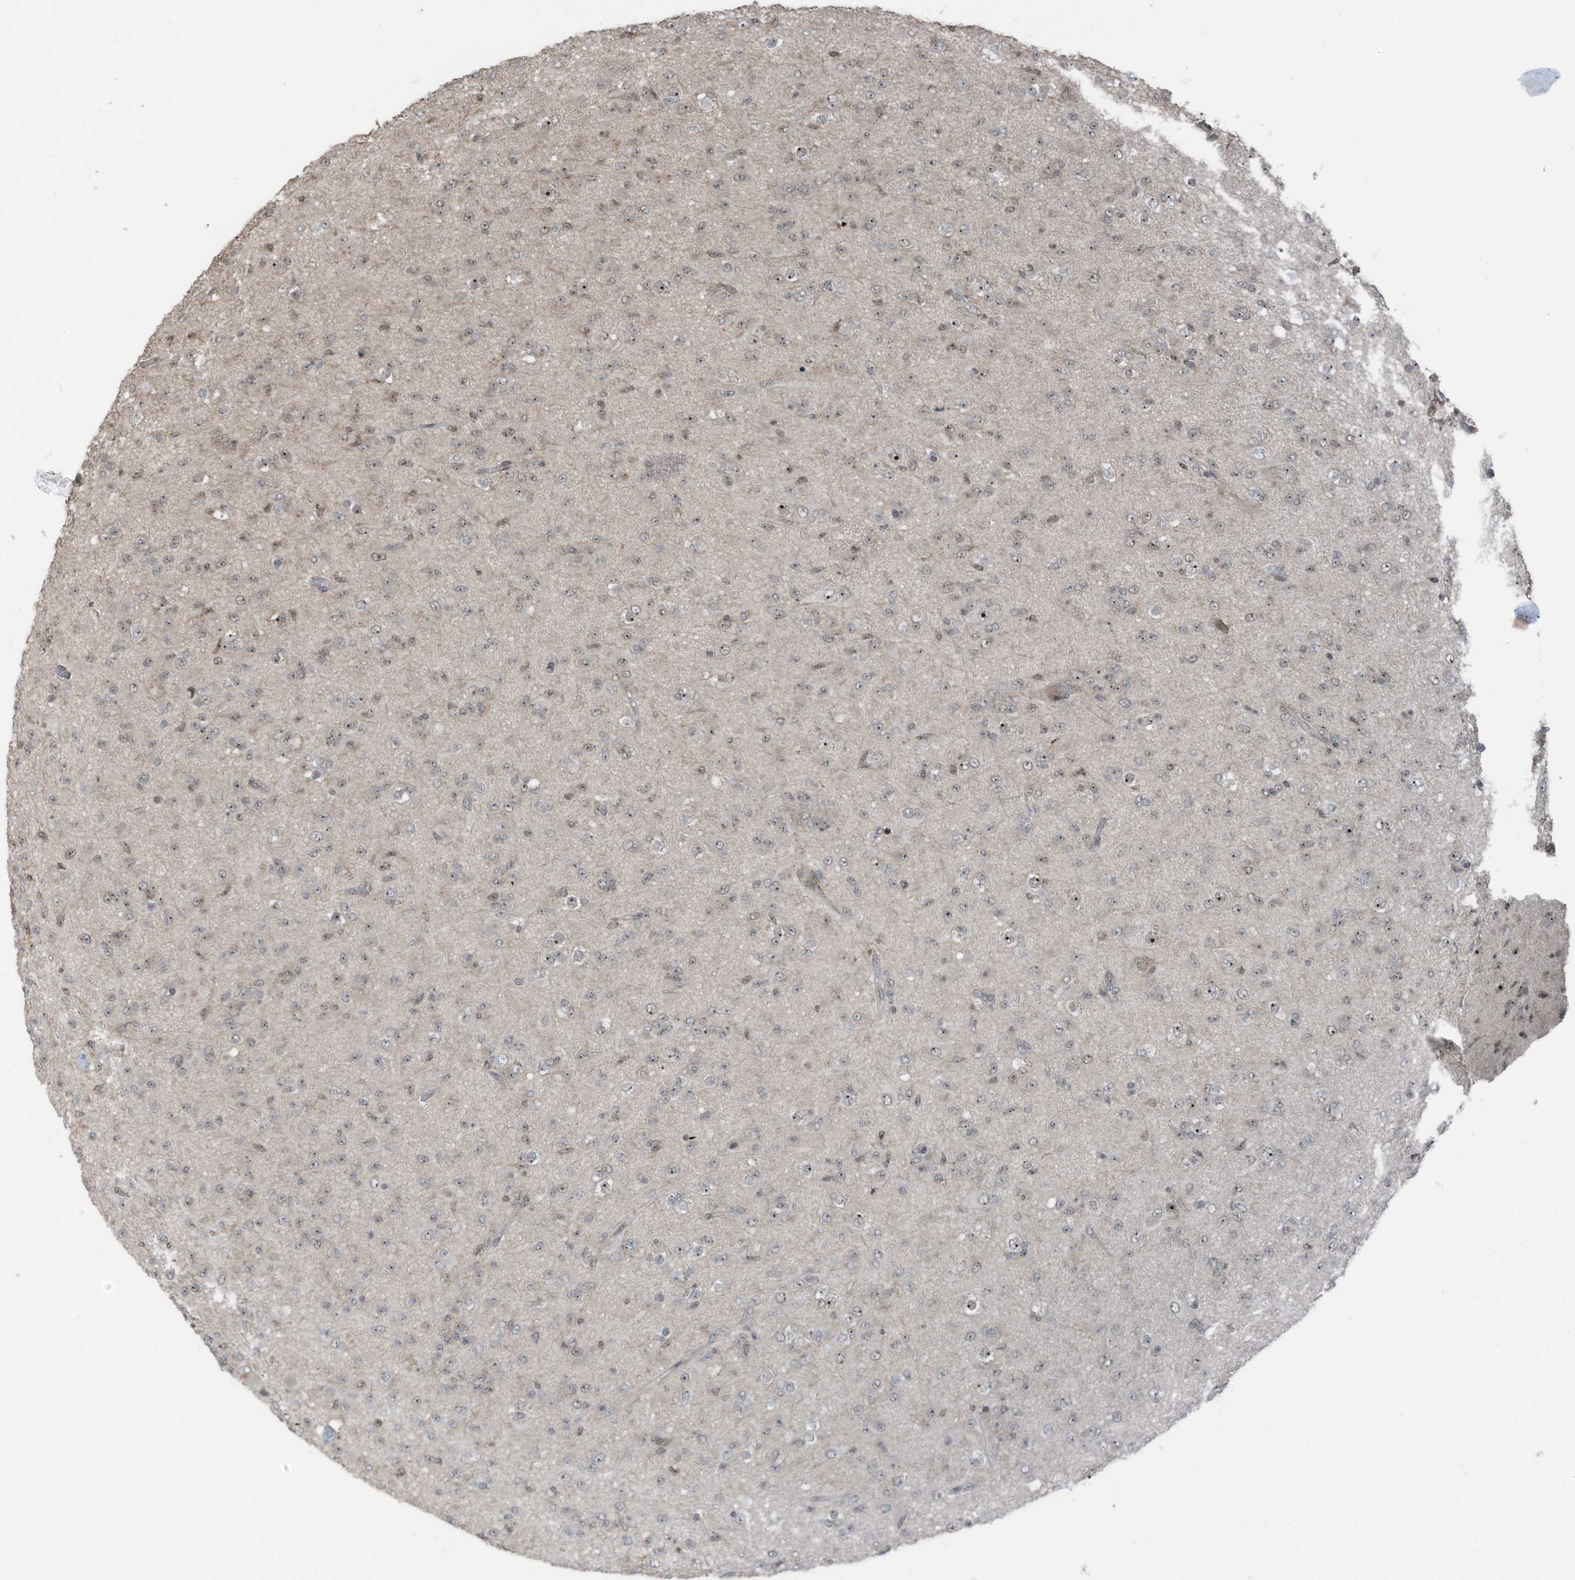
{"staining": {"intensity": "moderate", "quantity": ">75%", "location": "nuclear"}, "tissue": "glioma", "cell_type": "Tumor cells", "image_type": "cancer", "snomed": [{"axis": "morphology", "description": "Glioma, malignant, Low grade"}, {"axis": "topography", "description": "Brain"}], "caption": "Protein expression analysis of glioma displays moderate nuclear positivity in about >75% of tumor cells. The staining was performed using DAB (3,3'-diaminobenzidine), with brown indicating positive protein expression. Nuclei are stained blue with hematoxylin.", "gene": "UTP3", "patient": {"sex": "male", "age": 65}}